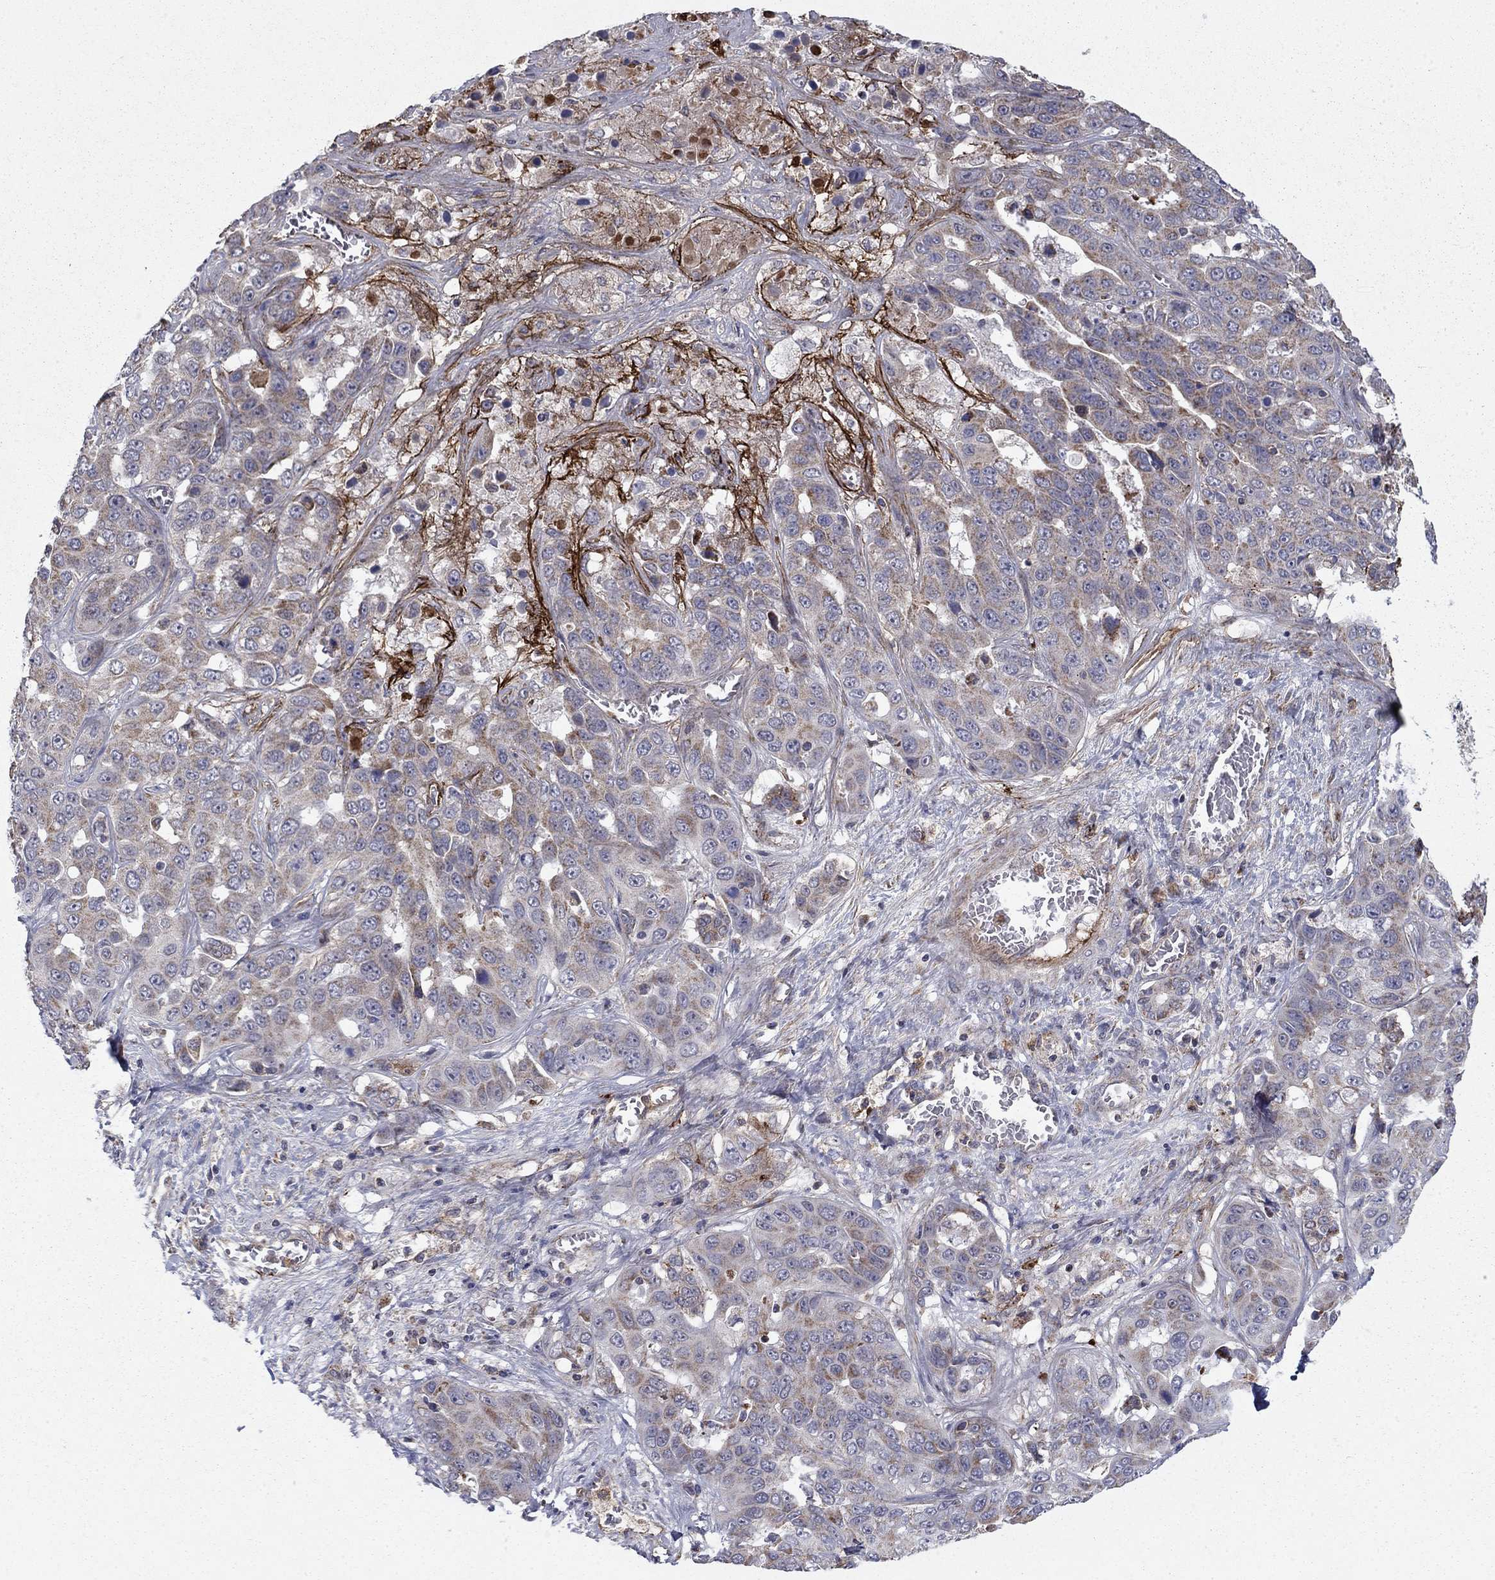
{"staining": {"intensity": "moderate", "quantity": "<25%", "location": "cytoplasmic/membranous"}, "tissue": "liver cancer", "cell_type": "Tumor cells", "image_type": "cancer", "snomed": [{"axis": "morphology", "description": "Cholangiocarcinoma"}, {"axis": "topography", "description": "Liver"}], "caption": "This is an image of IHC staining of liver cancer, which shows moderate expression in the cytoplasmic/membranous of tumor cells.", "gene": "DOP1B", "patient": {"sex": "female", "age": 52}}